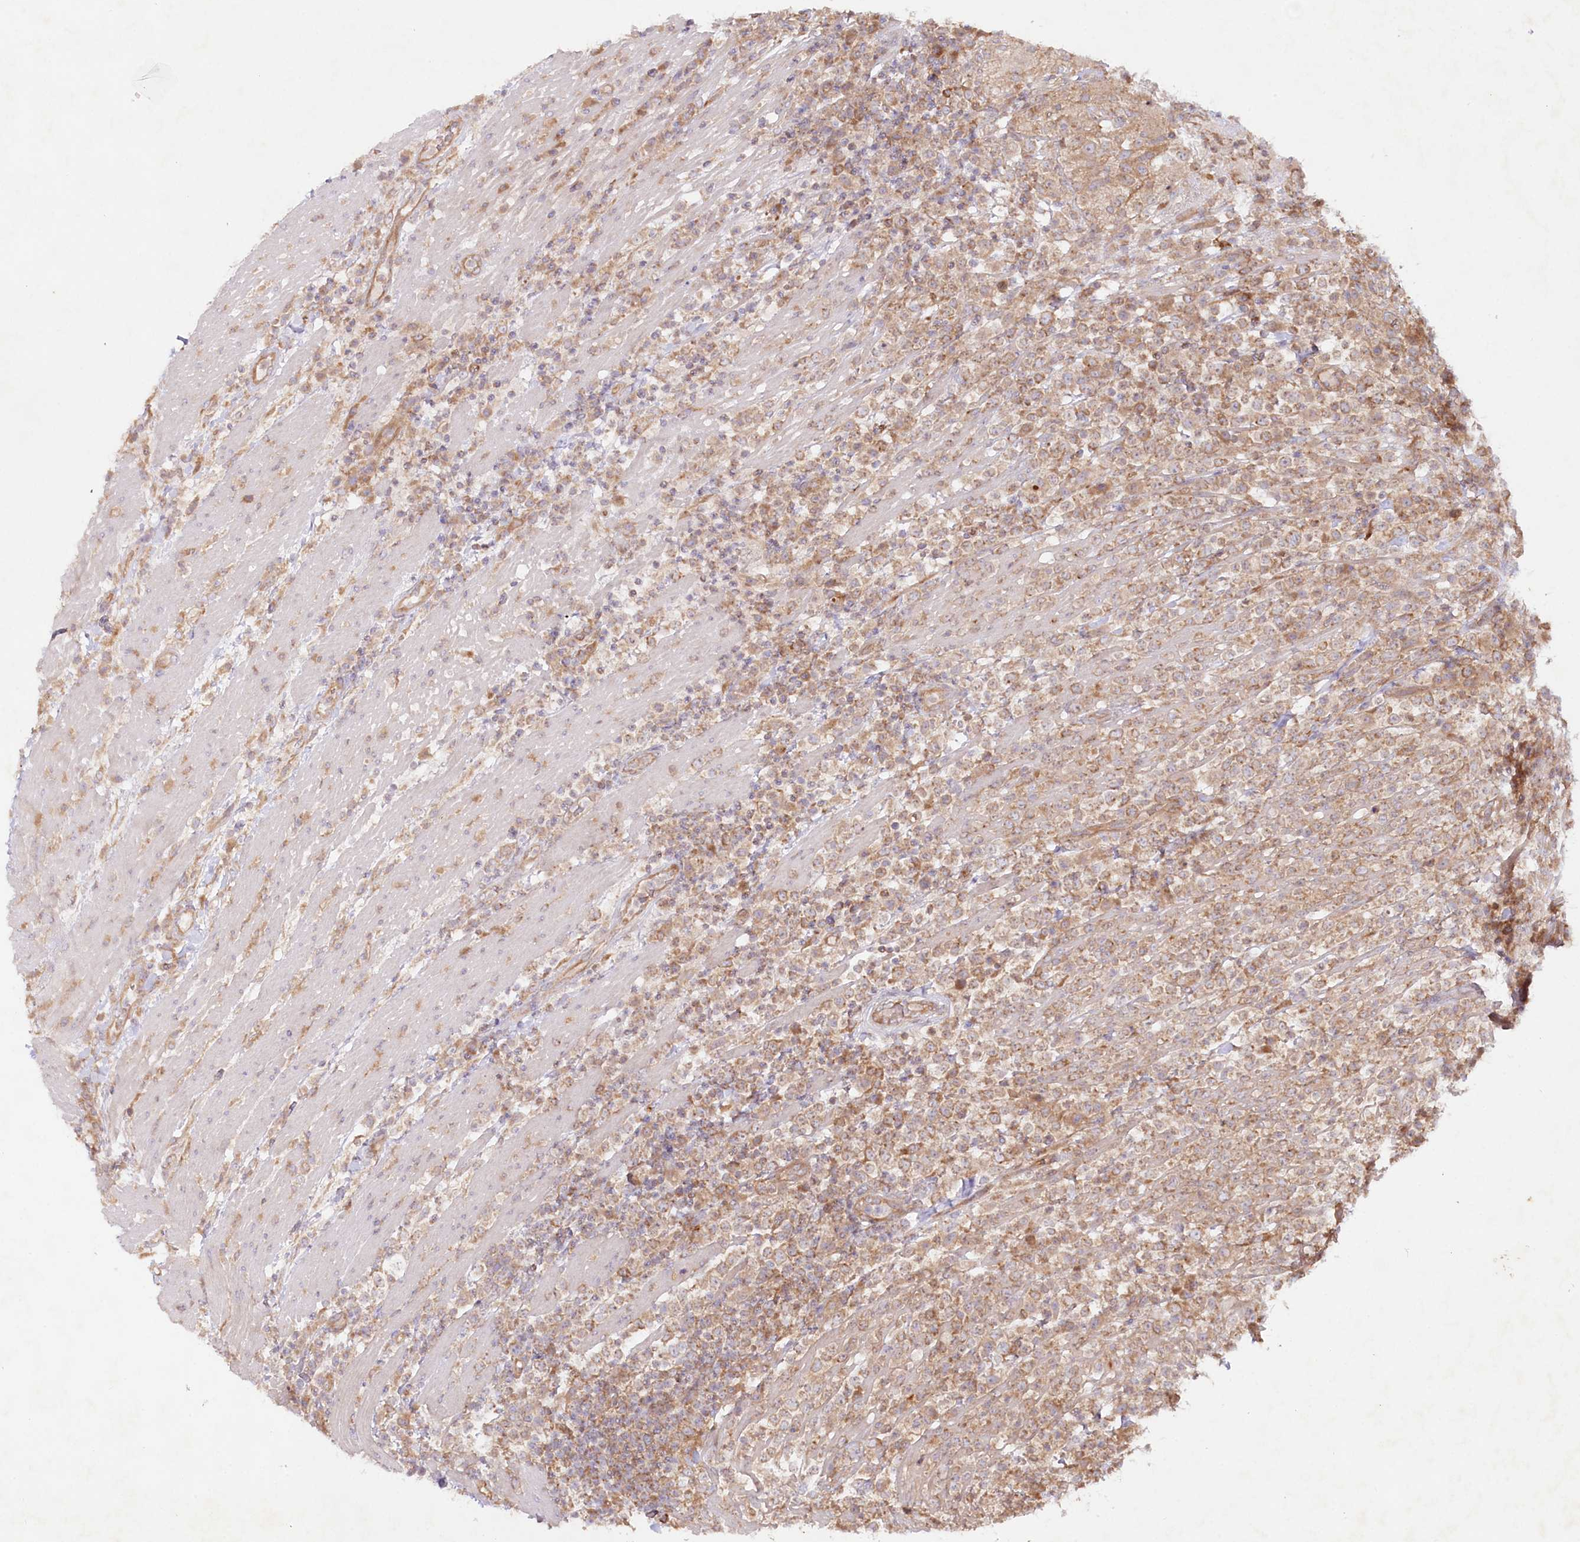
{"staining": {"intensity": "moderate", "quantity": ">75%", "location": "cytoplasmic/membranous"}, "tissue": "lymphoma", "cell_type": "Tumor cells", "image_type": "cancer", "snomed": [{"axis": "morphology", "description": "Malignant lymphoma, non-Hodgkin's type, High grade"}, {"axis": "topography", "description": "Colon"}], "caption": "Protein staining by IHC demonstrates moderate cytoplasmic/membranous staining in approximately >75% of tumor cells in lymphoma.", "gene": "TNIP1", "patient": {"sex": "female", "age": 53}}